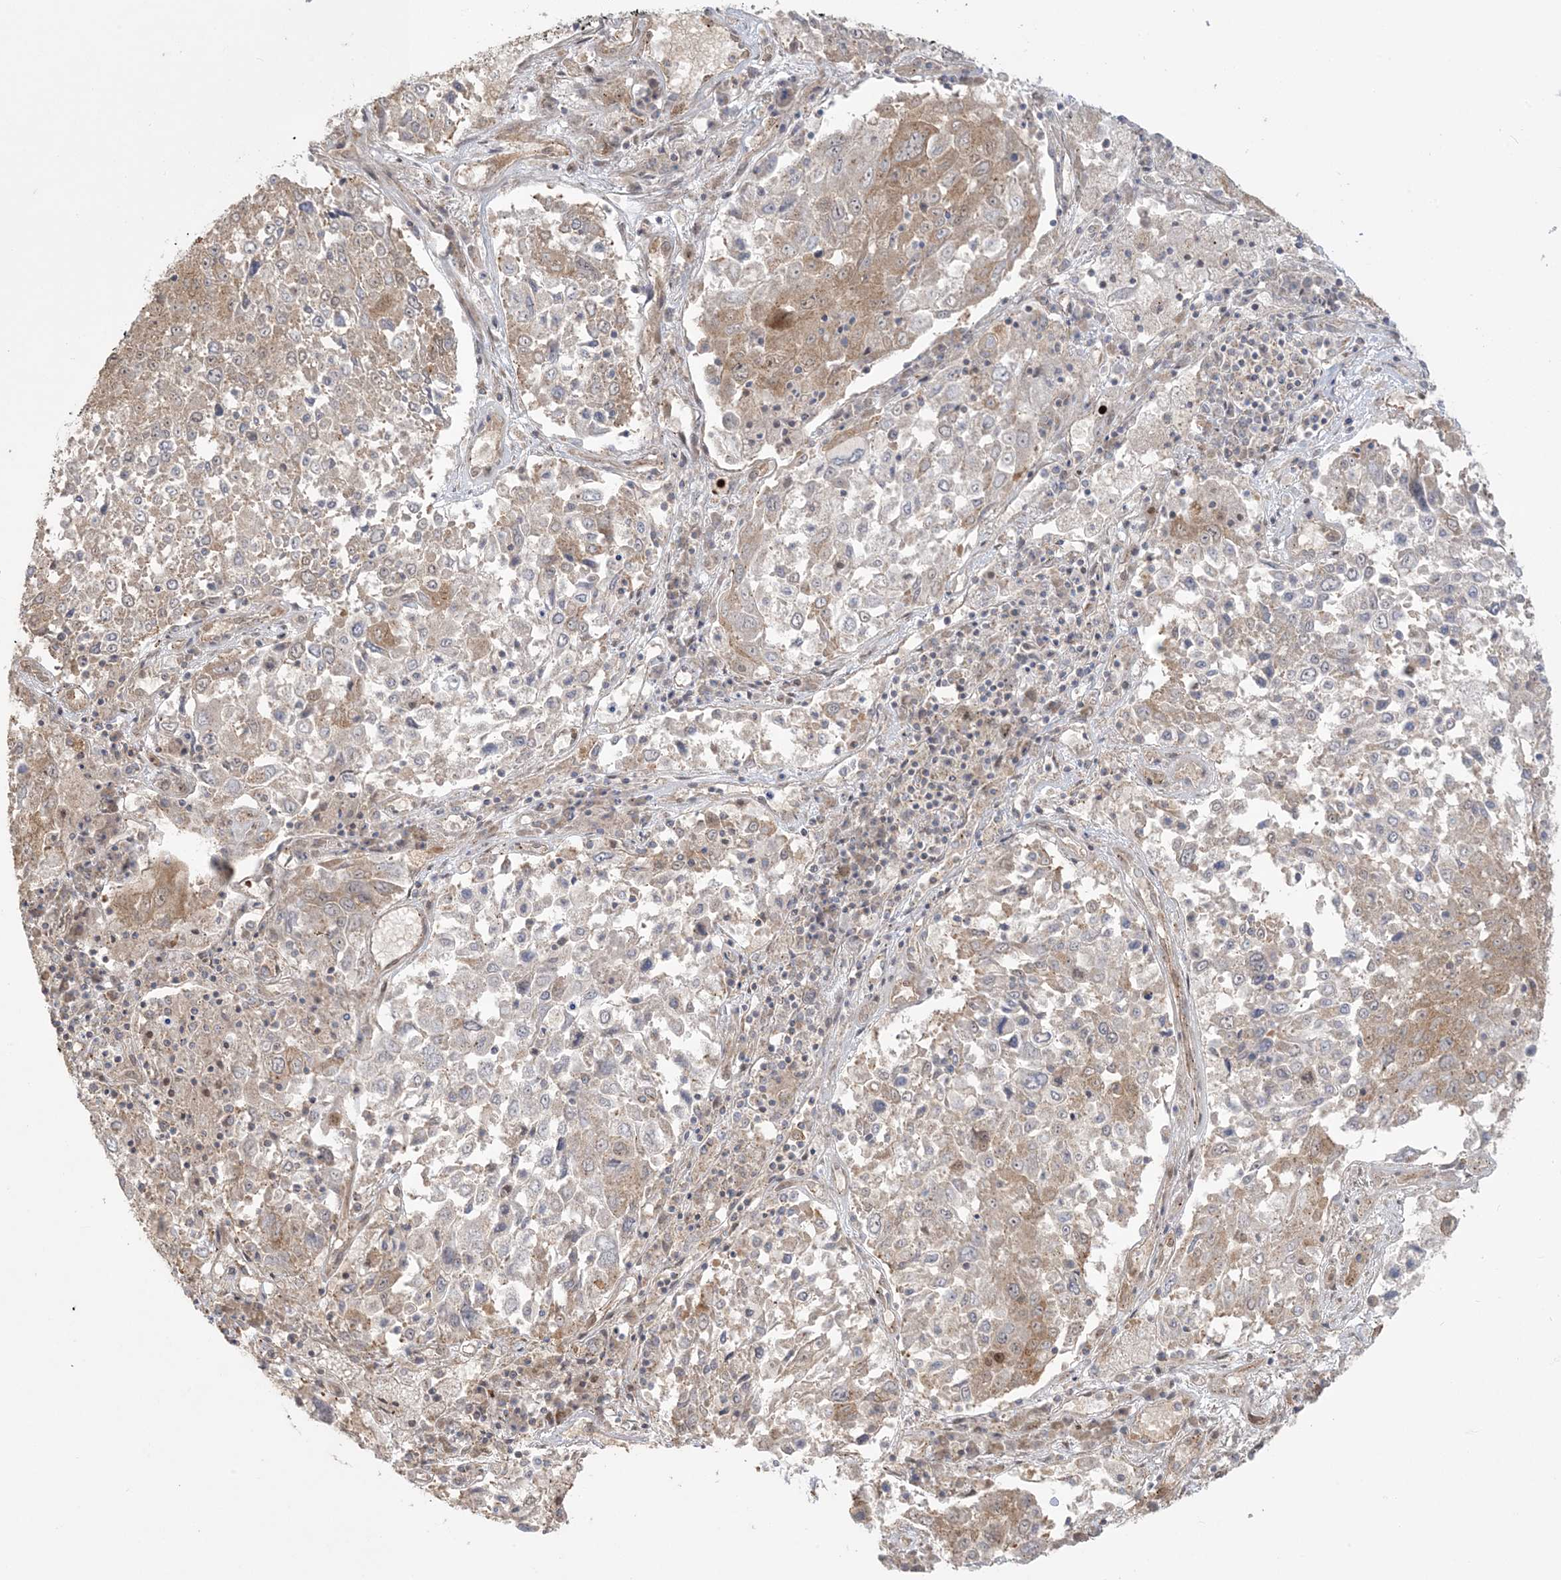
{"staining": {"intensity": "moderate", "quantity": "<25%", "location": "cytoplasmic/membranous"}, "tissue": "lung cancer", "cell_type": "Tumor cells", "image_type": "cancer", "snomed": [{"axis": "morphology", "description": "Squamous cell carcinoma, NOS"}, {"axis": "topography", "description": "Lung"}], "caption": "There is low levels of moderate cytoplasmic/membranous positivity in tumor cells of lung cancer, as demonstrated by immunohistochemical staining (brown color).", "gene": "ABCF3", "patient": {"sex": "male", "age": 65}}